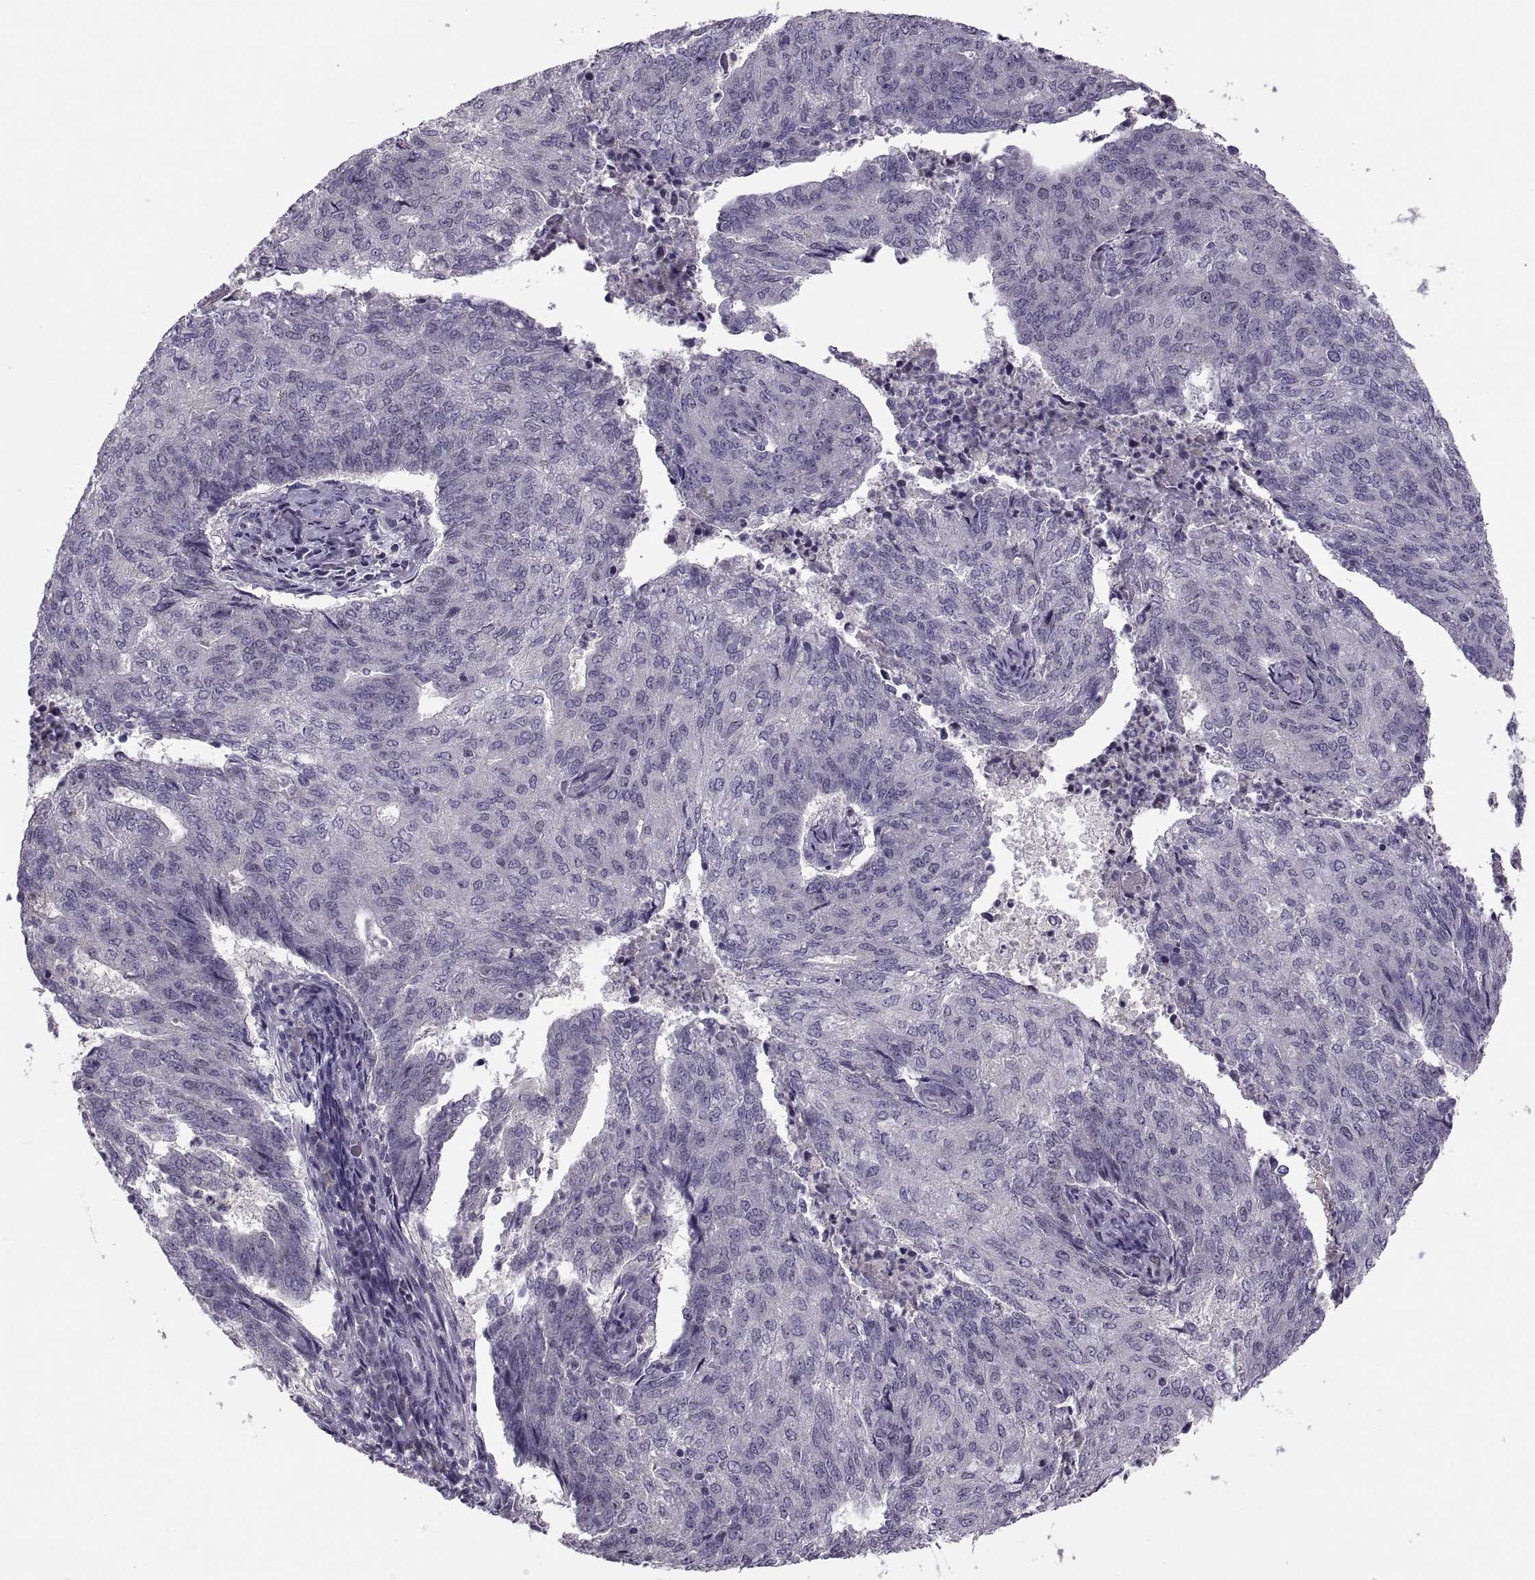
{"staining": {"intensity": "negative", "quantity": "none", "location": "none"}, "tissue": "endometrial cancer", "cell_type": "Tumor cells", "image_type": "cancer", "snomed": [{"axis": "morphology", "description": "Adenocarcinoma, NOS"}, {"axis": "topography", "description": "Endometrium"}], "caption": "Human endometrial adenocarcinoma stained for a protein using IHC exhibits no expression in tumor cells.", "gene": "CACNA1F", "patient": {"sex": "female", "age": 82}}